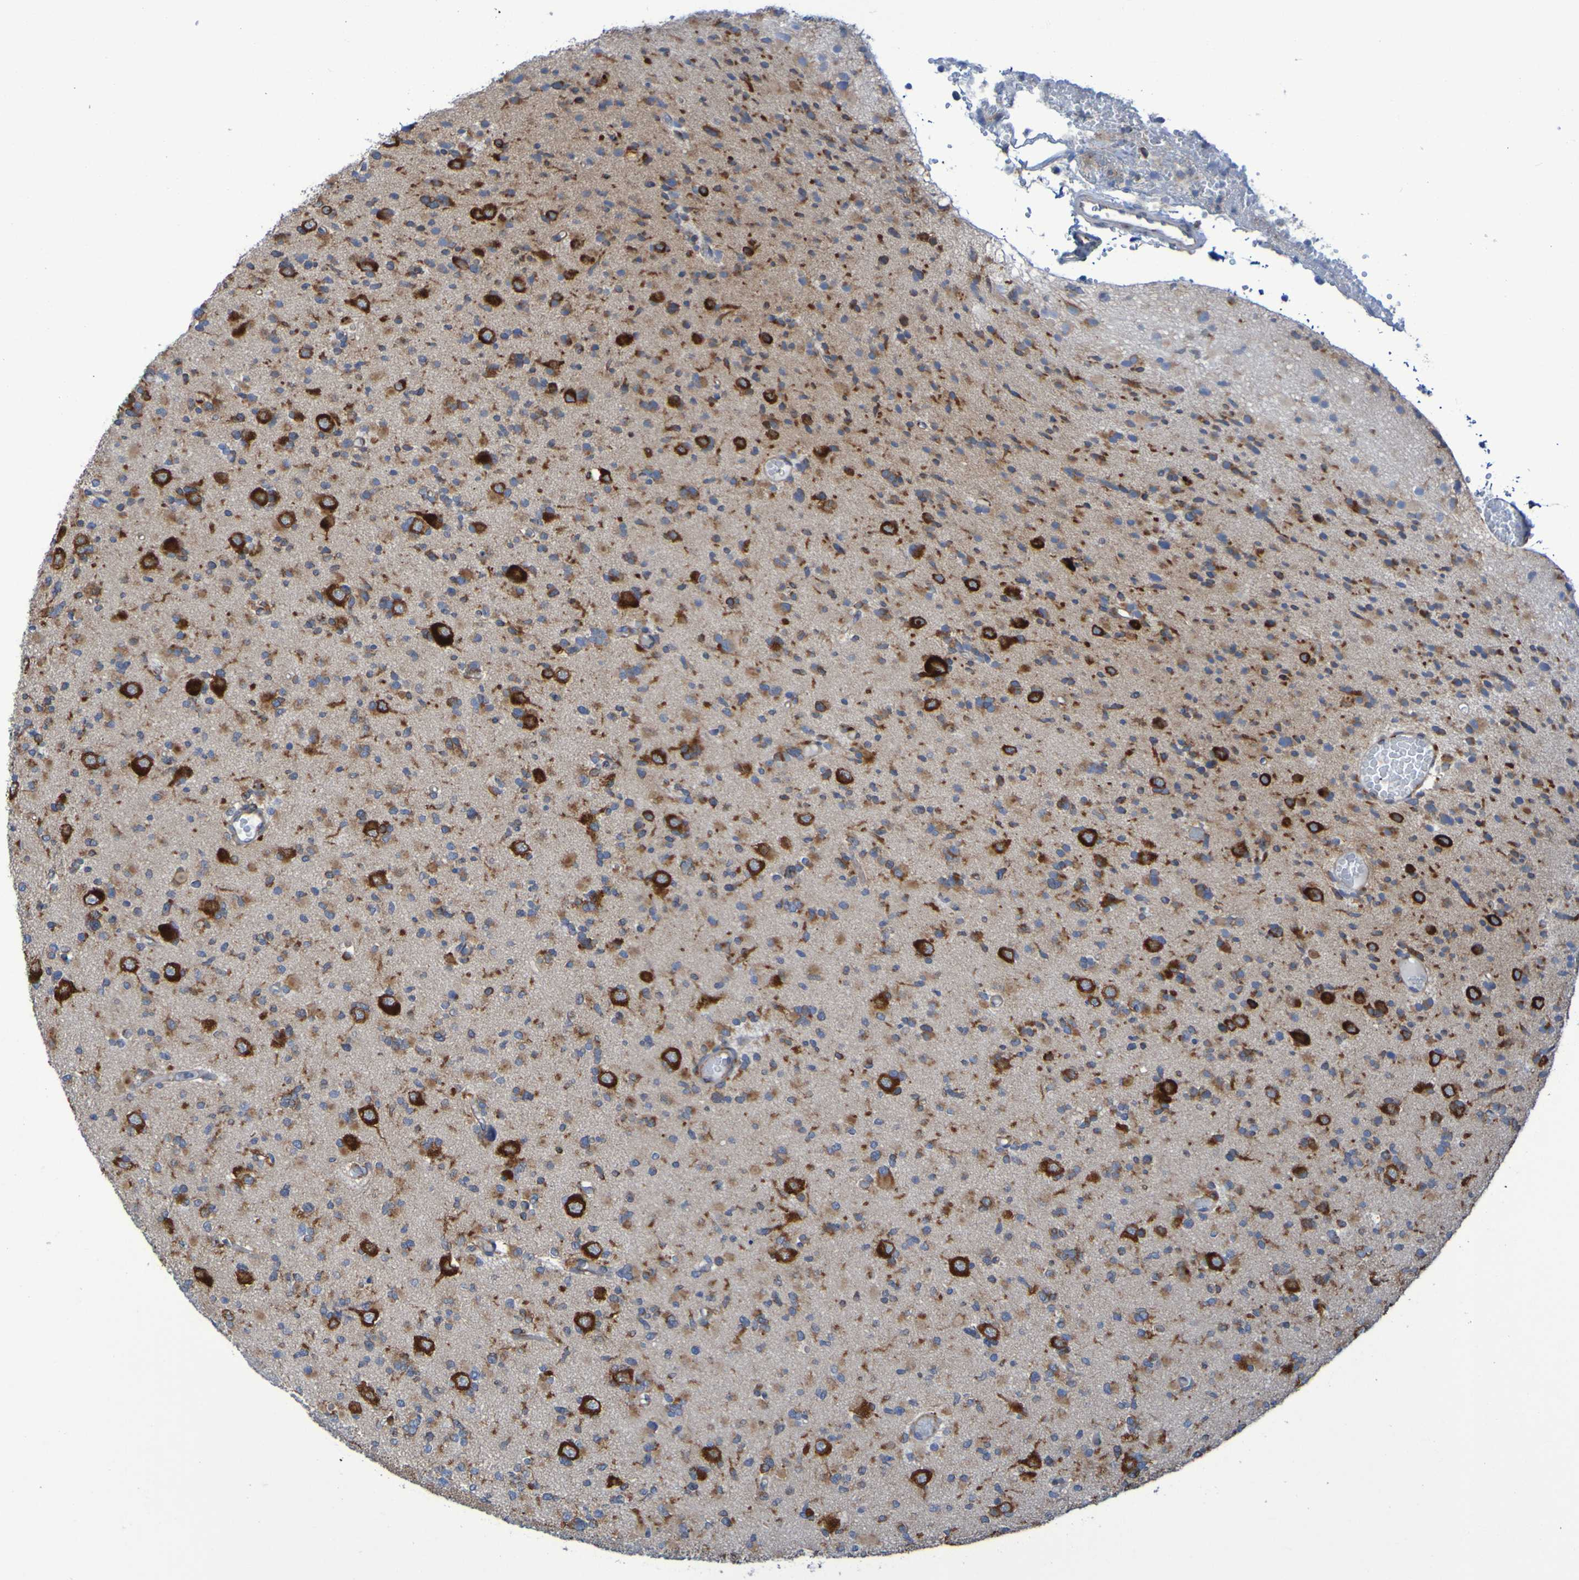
{"staining": {"intensity": "weak", "quantity": ">75%", "location": "cytoplasmic/membranous"}, "tissue": "glioma", "cell_type": "Tumor cells", "image_type": "cancer", "snomed": [{"axis": "morphology", "description": "Glioma, malignant, Low grade"}, {"axis": "topography", "description": "Brain"}], "caption": "Immunohistochemical staining of human glioma reveals low levels of weak cytoplasmic/membranous positivity in about >75% of tumor cells.", "gene": "FKBP3", "patient": {"sex": "female", "age": 22}}